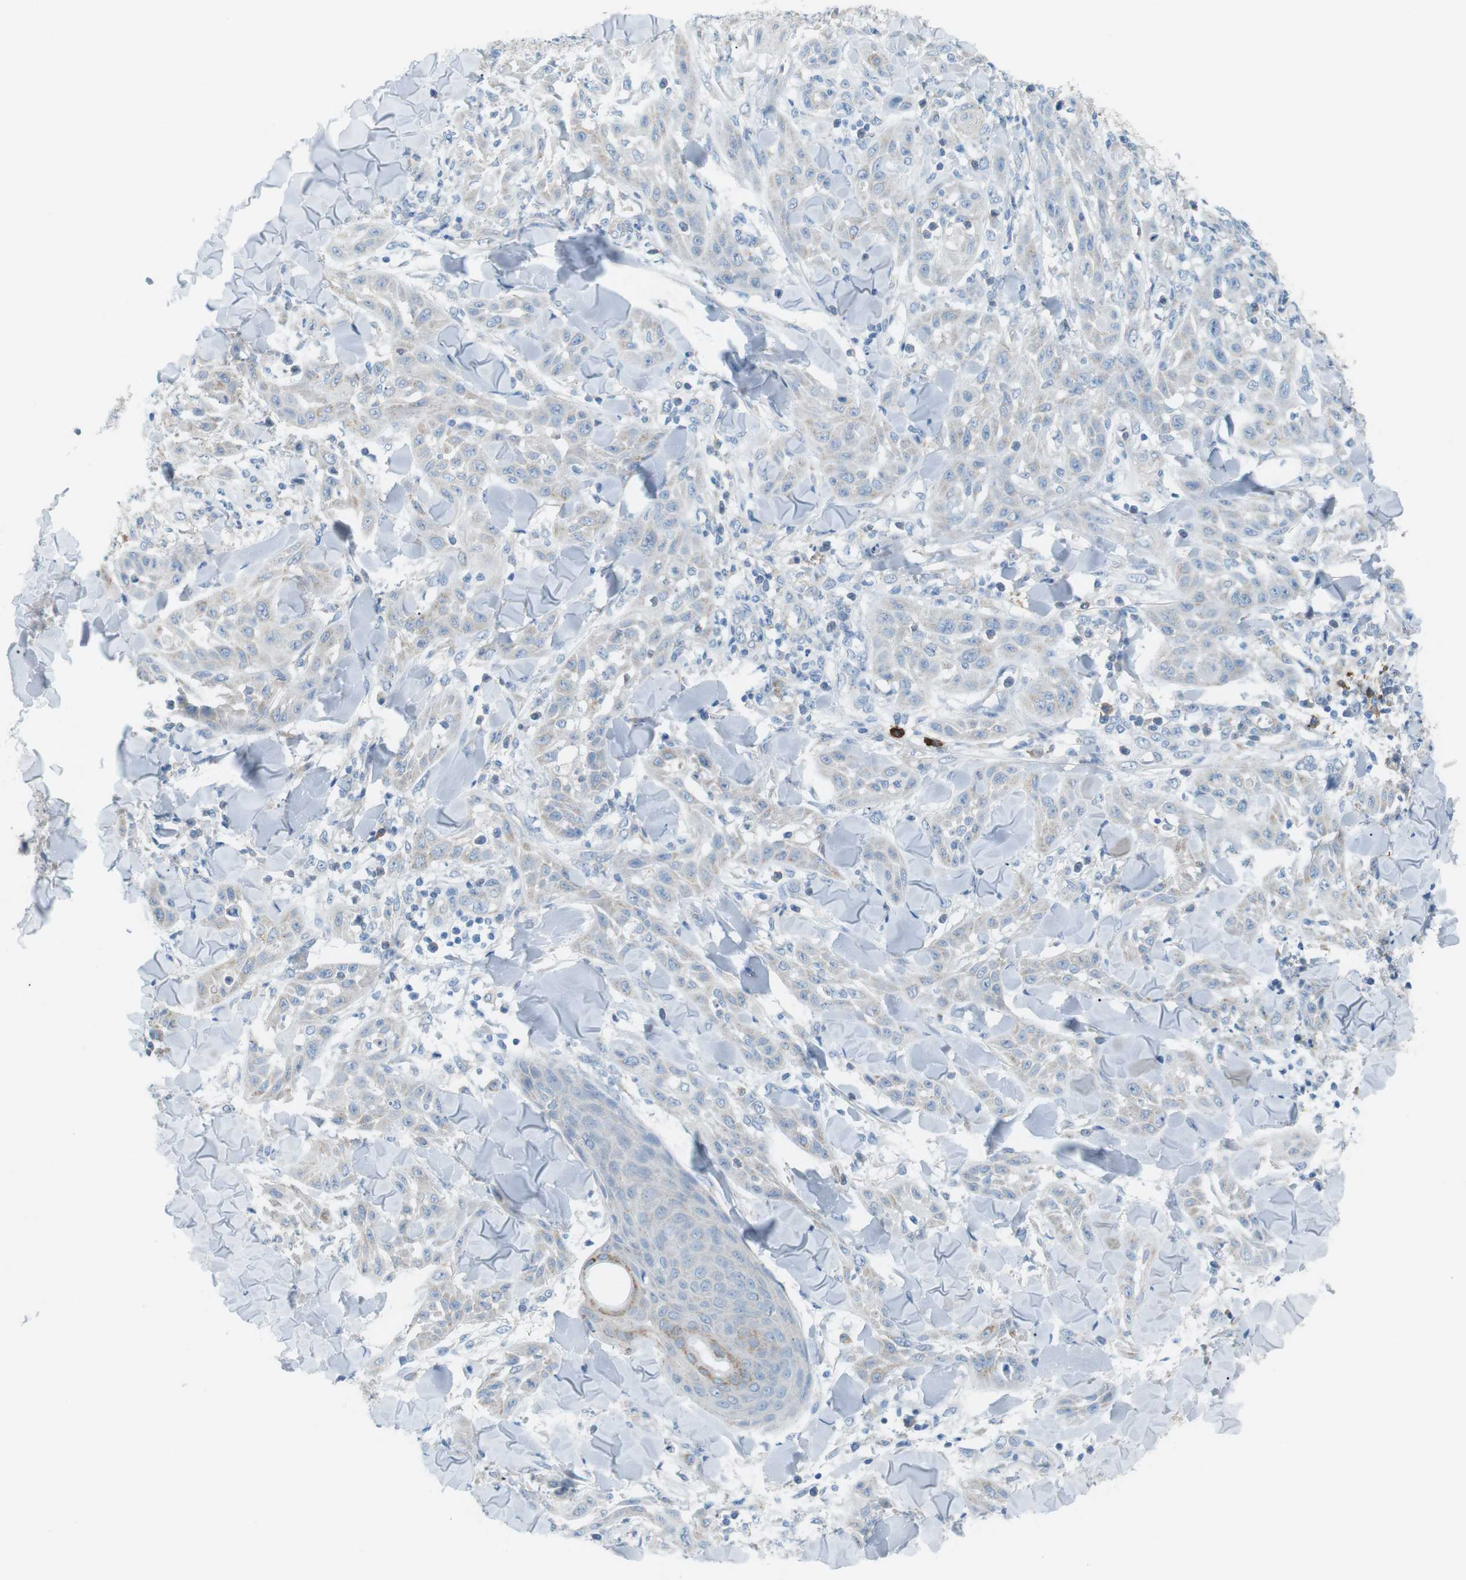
{"staining": {"intensity": "negative", "quantity": "none", "location": "none"}, "tissue": "skin cancer", "cell_type": "Tumor cells", "image_type": "cancer", "snomed": [{"axis": "morphology", "description": "Squamous cell carcinoma, NOS"}, {"axis": "topography", "description": "Skin"}], "caption": "DAB immunohistochemical staining of squamous cell carcinoma (skin) demonstrates no significant staining in tumor cells.", "gene": "VAMP1", "patient": {"sex": "male", "age": 24}}